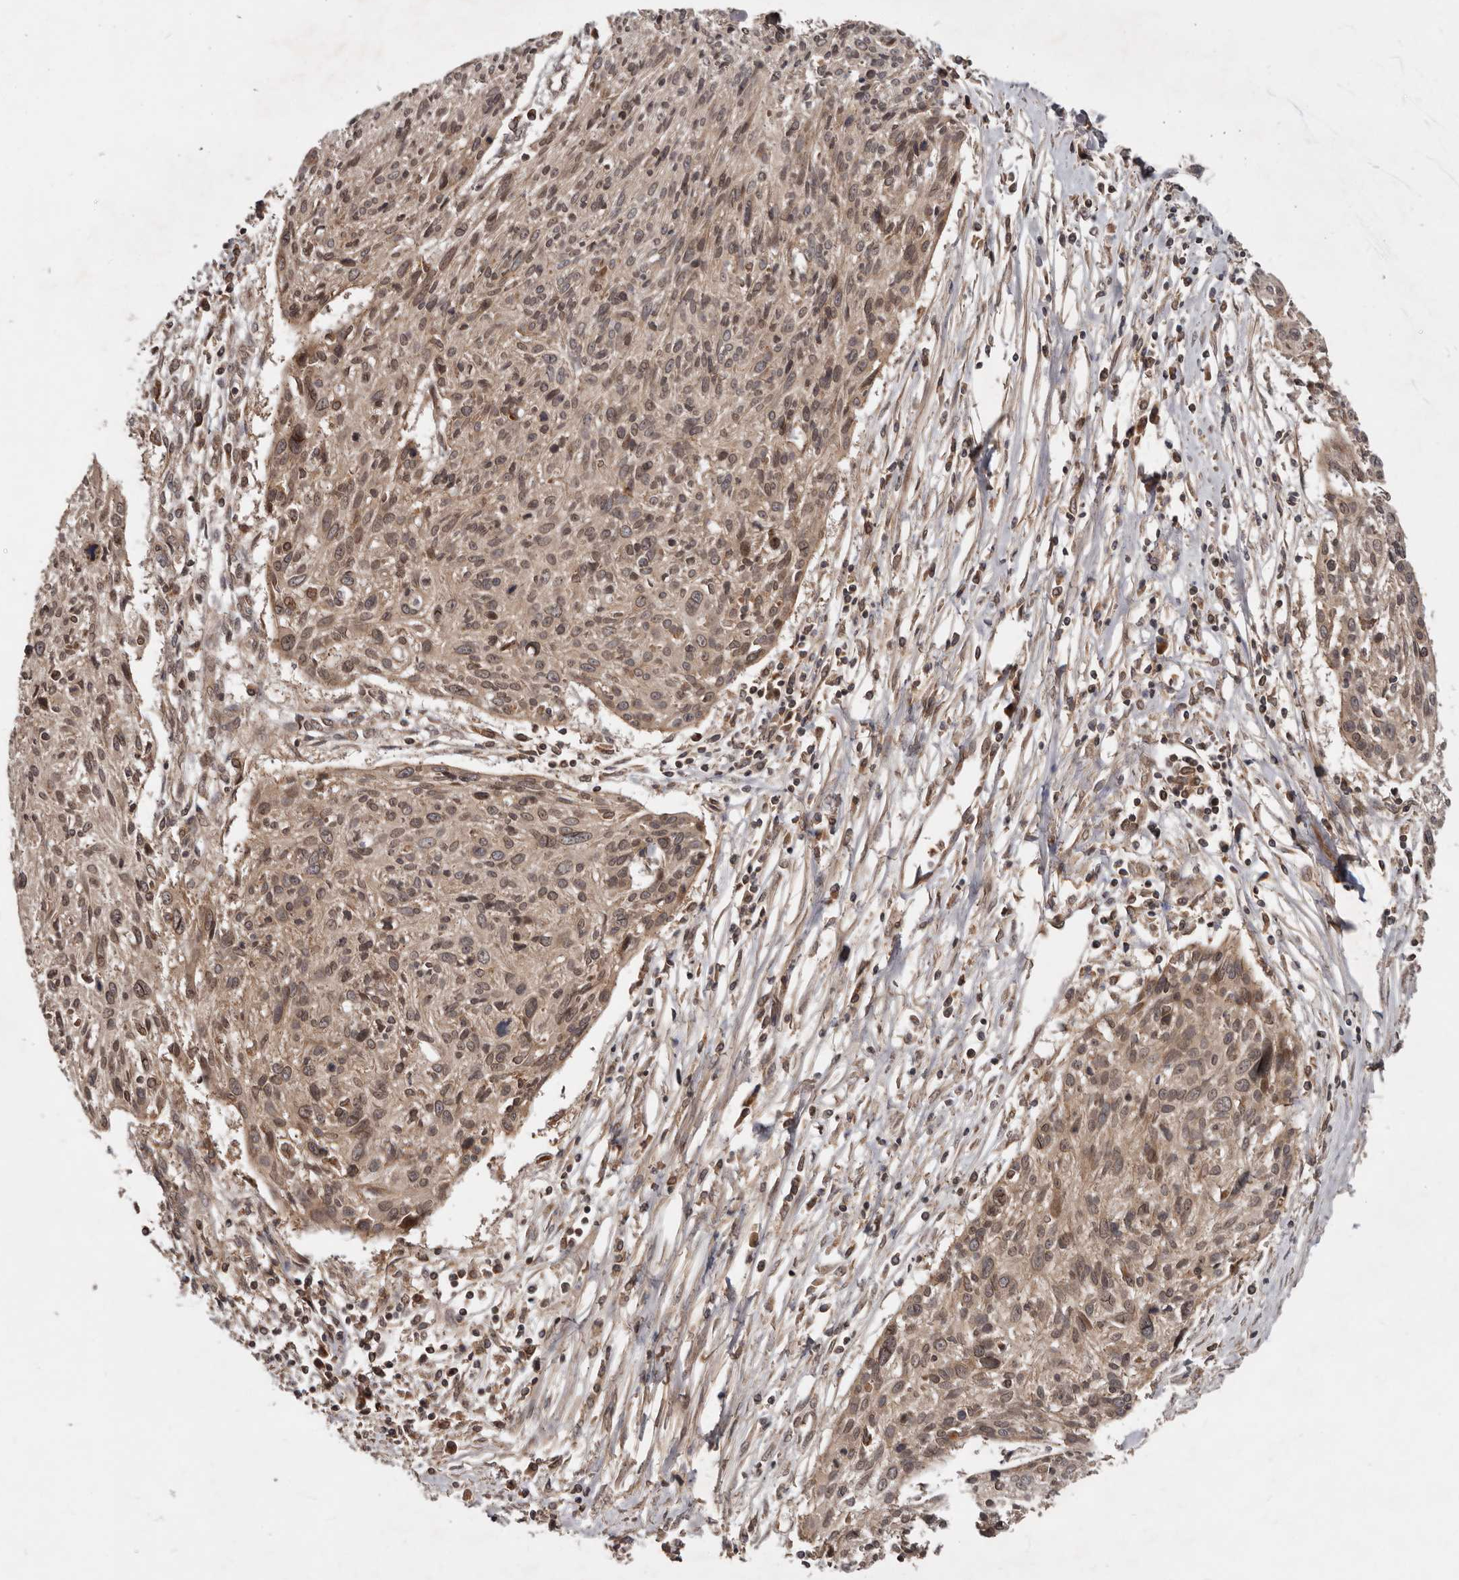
{"staining": {"intensity": "moderate", "quantity": ">75%", "location": "cytoplasmic/membranous,nuclear"}, "tissue": "cervical cancer", "cell_type": "Tumor cells", "image_type": "cancer", "snomed": [{"axis": "morphology", "description": "Squamous cell carcinoma, NOS"}, {"axis": "topography", "description": "Cervix"}], "caption": "A medium amount of moderate cytoplasmic/membranous and nuclear expression is seen in approximately >75% of tumor cells in squamous cell carcinoma (cervical) tissue.", "gene": "STK36", "patient": {"sex": "female", "age": 51}}